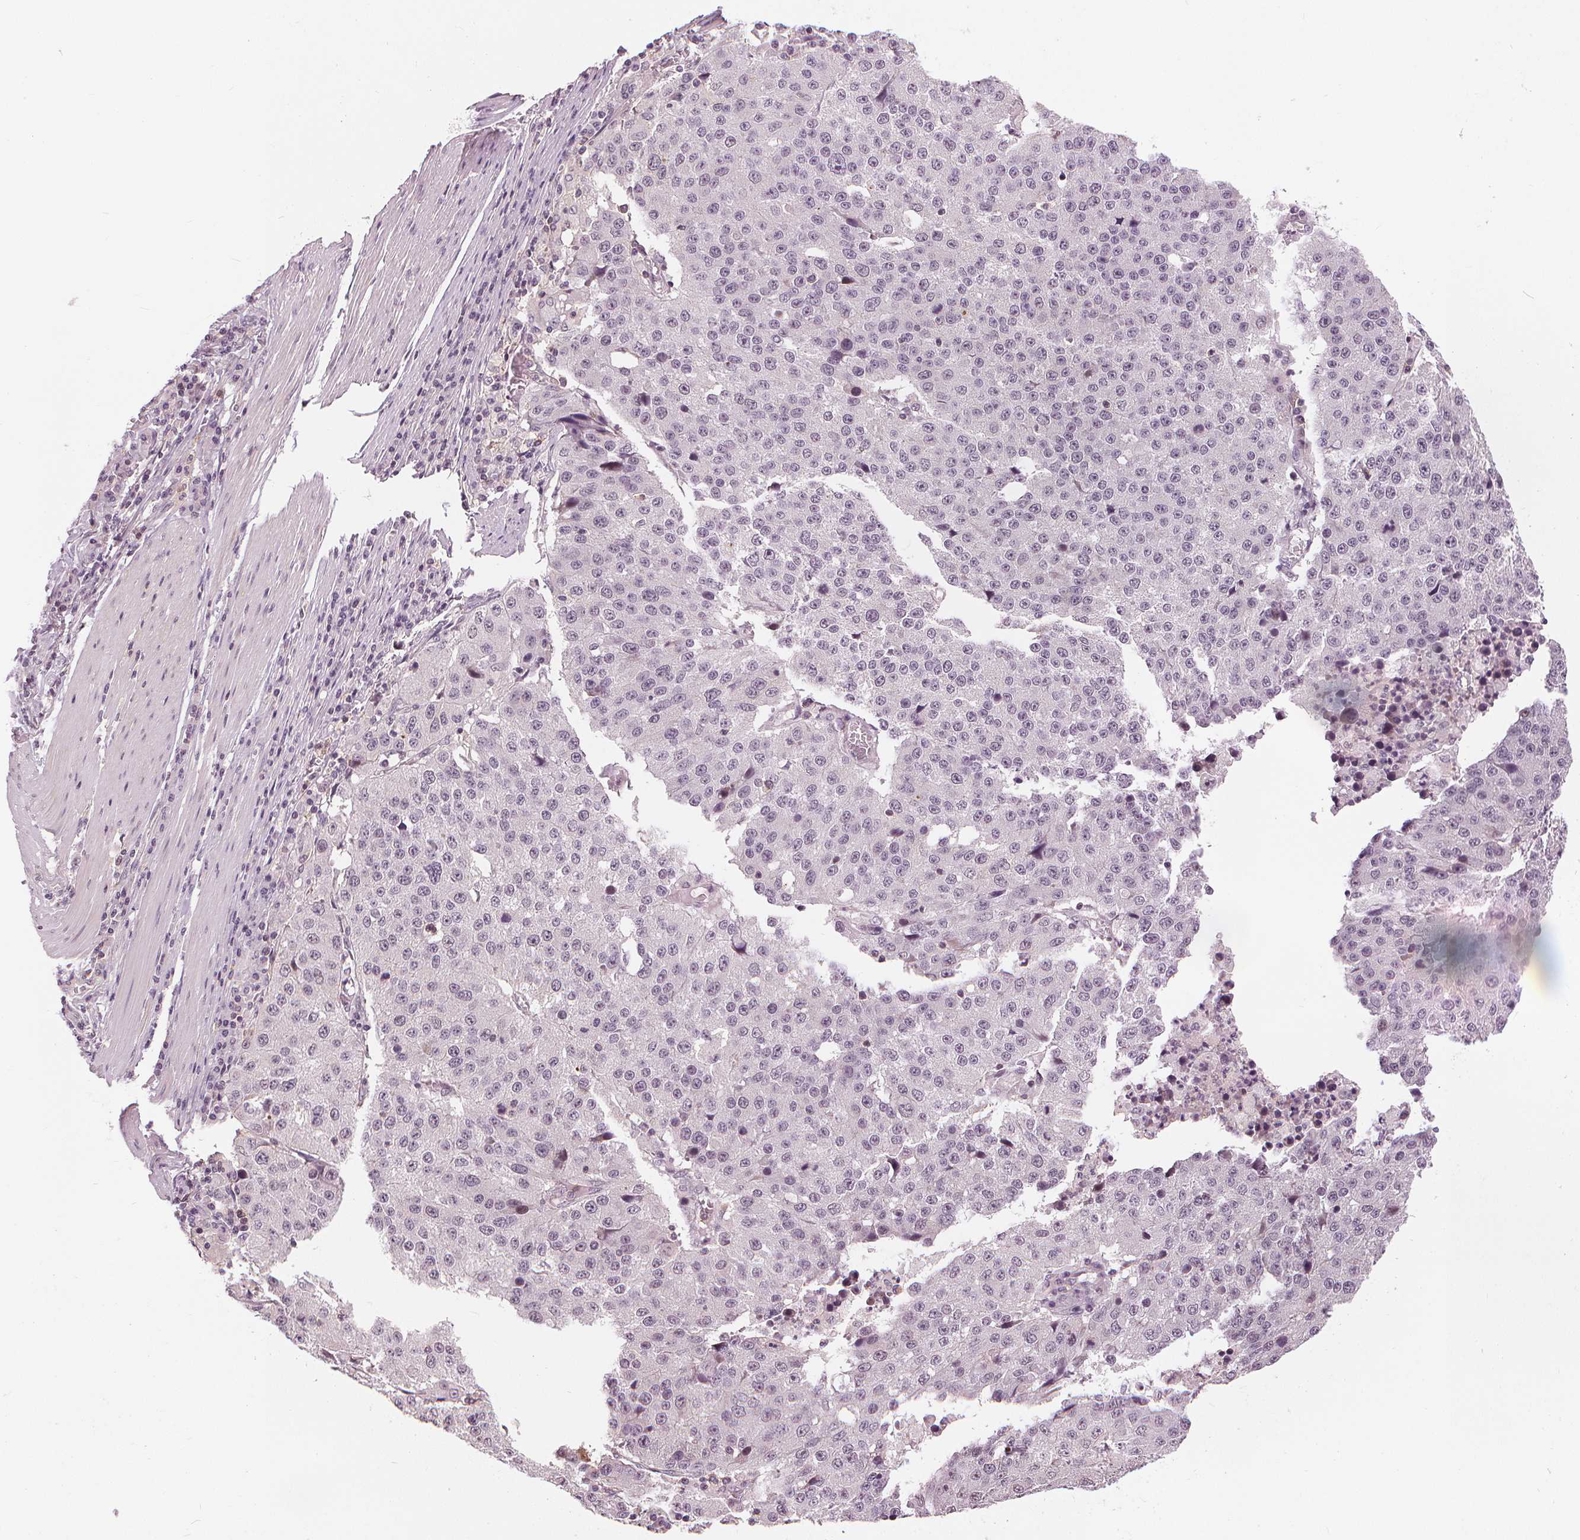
{"staining": {"intensity": "negative", "quantity": "none", "location": "none"}, "tissue": "stomach cancer", "cell_type": "Tumor cells", "image_type": "cancer", "snomed": [{"axis": "morphology", "description": "Adenocarcinoma, NOS"}, {"axis": "topography", "description": "Stomach"}], "caption": "This is an immunohistochemistry micrograph of human adenocarcinoma (stomach). There is no expression in tumor cells.", "gene": "SLC34A1", "patient": {"sex": "male", "age": 71}}